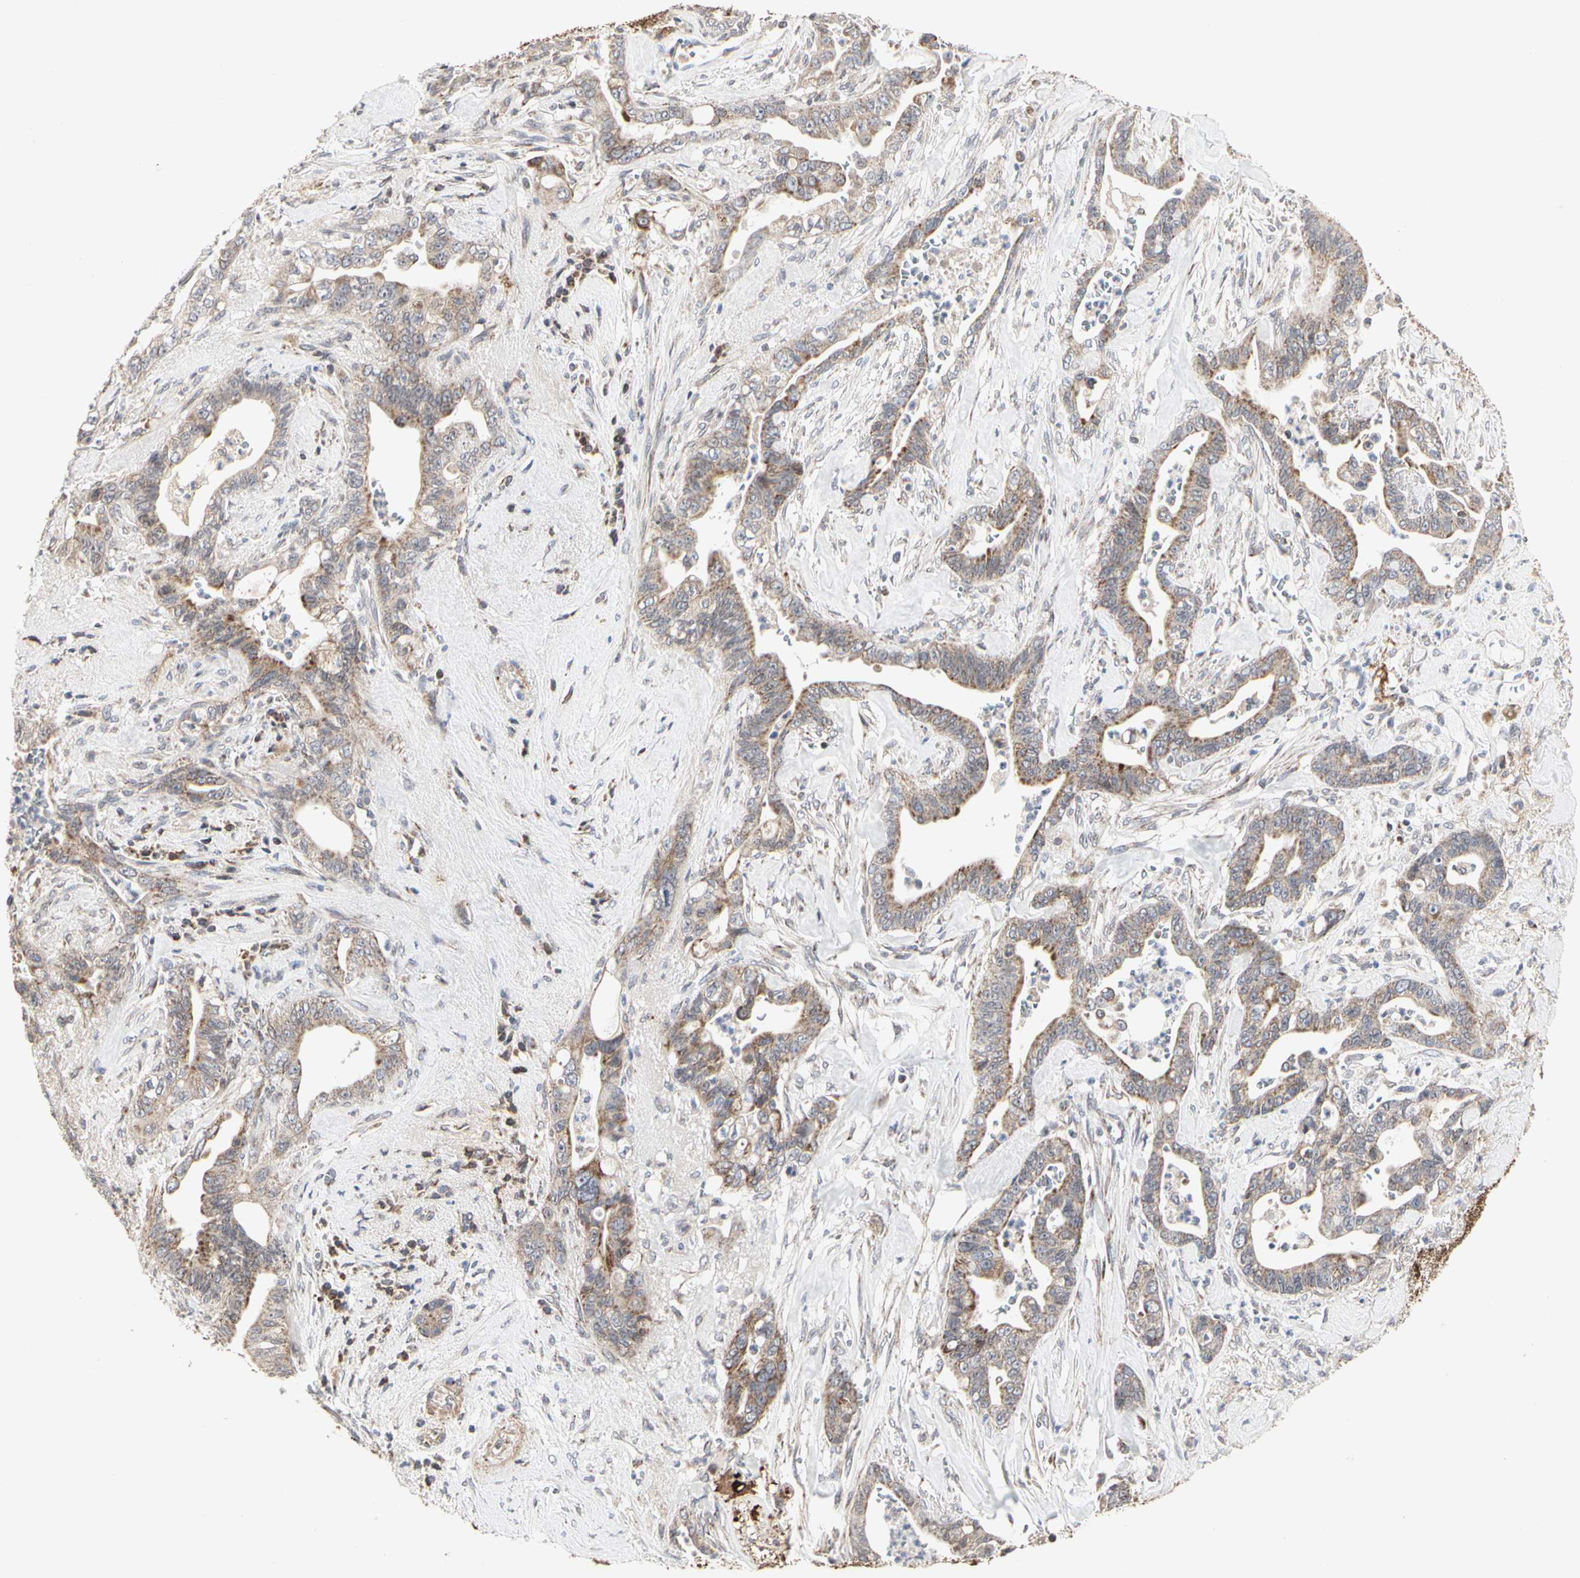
{"staining": {"intensity": "moderate", "quantity": "25%-75%", "location": "cytoplasmic/membranous"}, "tissue": "pancreatic cancer", "cell_type": "Tumor cells", "image_type": "cancer", "snomed": [{"axis": "morphology", "description": "Adenocarcinoma, NOS"}, {"axis": "topography", "description": "Pancreas"}], "caption": "An immunohistochemistry histopathology image of neoplastic tissue is shown. Protein staining in brown shows moderate cytoplasmic/membranous positivity in pancreatic adenocarcinoma within tumor cells.", "gene": "TSKU", "patient": {"sex": "male", "age": 70}}